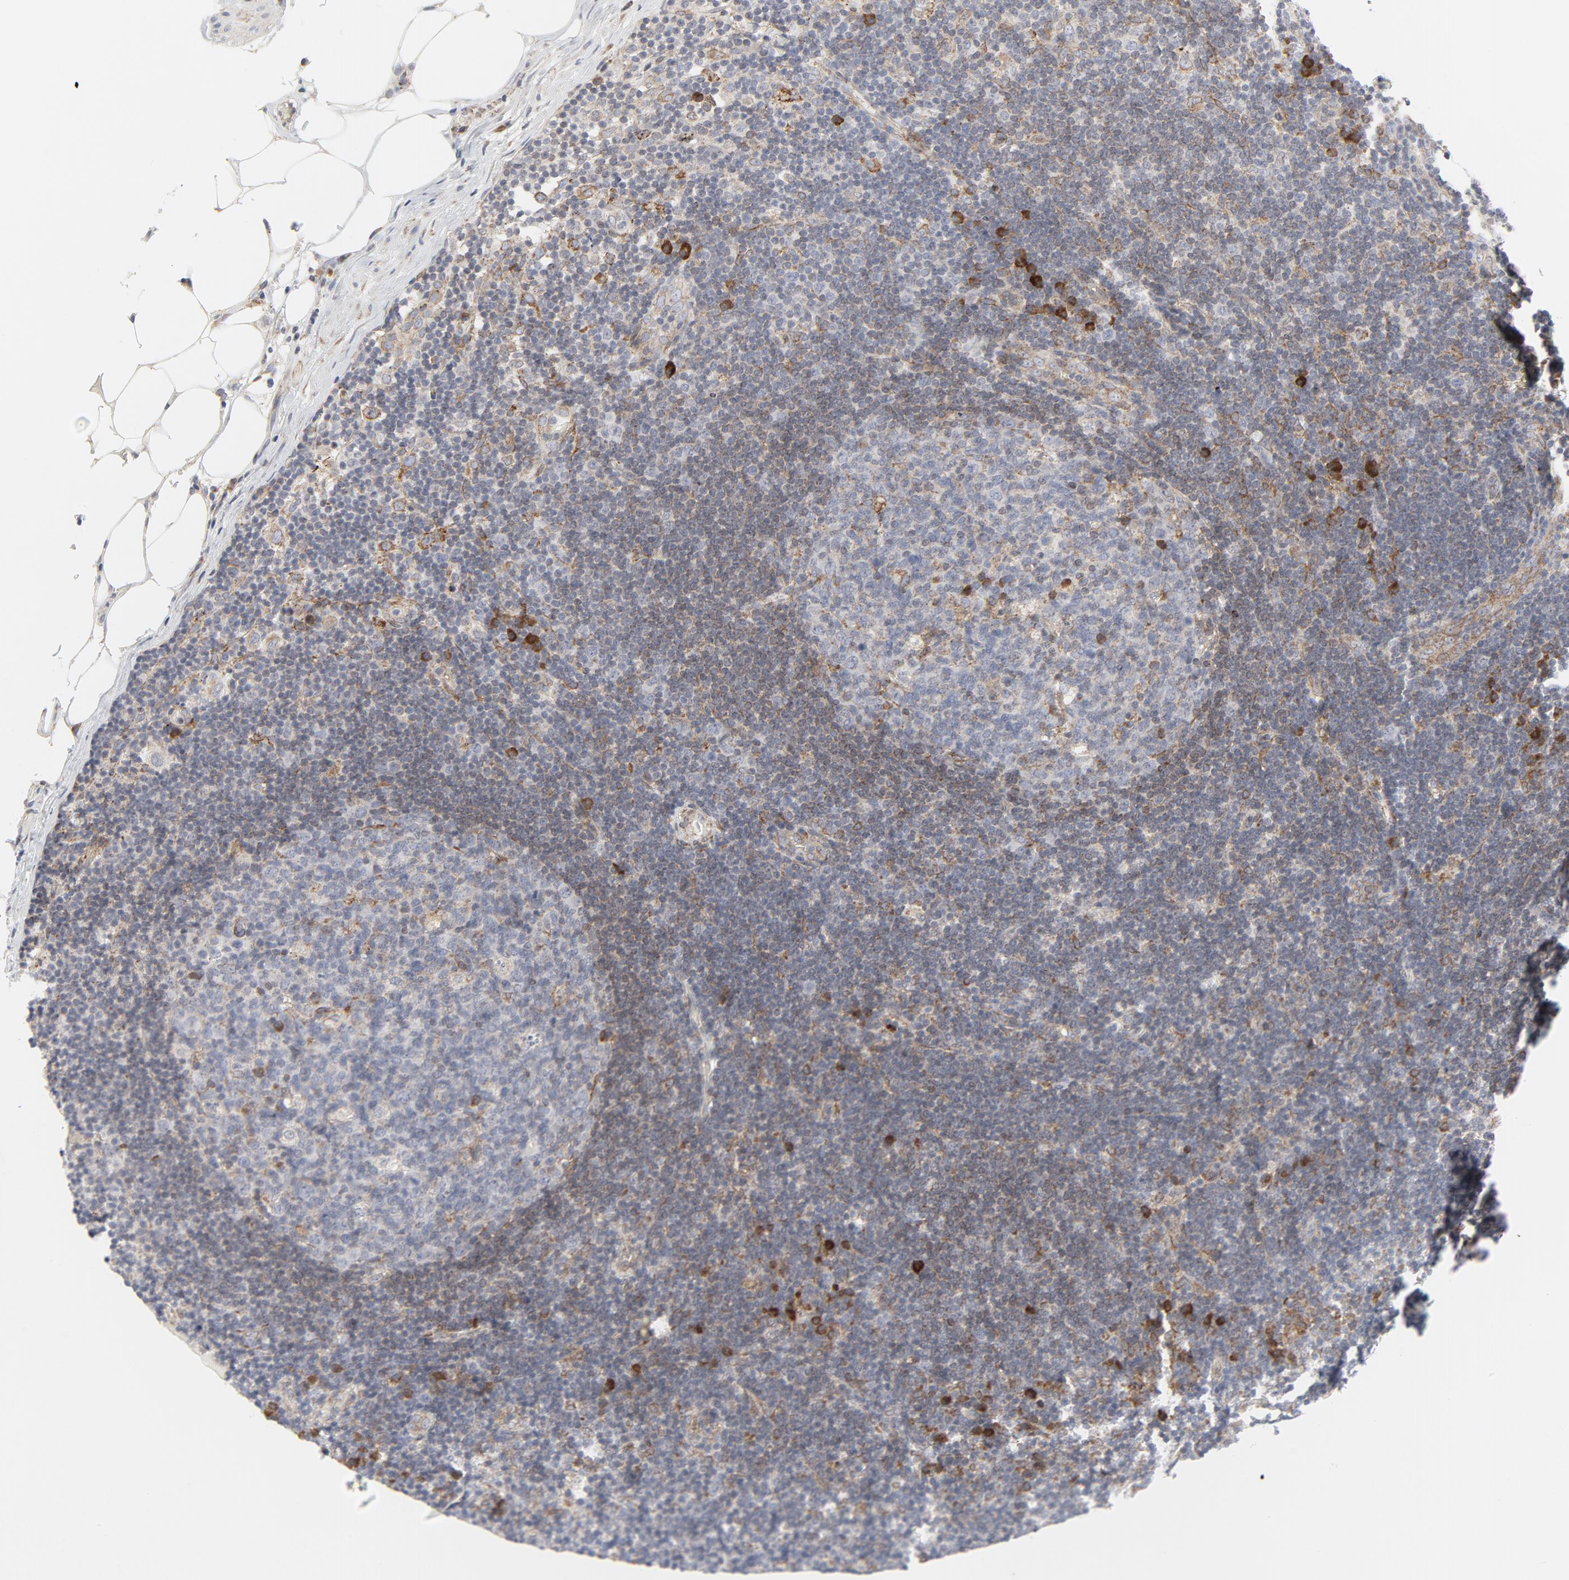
{"staining": {"intensity": "weak", "quantity": "25%-75%", "location": "cytoplasmic/membranous"}, "tissue": "lymph node", "cell_type": "Germinal center cells", "image_type": "normal", "snomed": [{"axis": "morphology", "description": "Normal tissue, NOS"}, {"axis": "morphology", "description": "Squamous cell carcinoma, metastatic, NOS"}, {"axis": "topography", "description": "Lymph node"}], "caption": "Unremarkable lymph node was stained to show a protein in brown. There is low levels of weak cytoplasmic/membranous expression in approximately 25%-75% of germinal center cells. The protein of interest is shown in brown color, while the nuclei are stained blue.", "gene": "LRP6", "patient": {"sex": "female", "age": 53}}